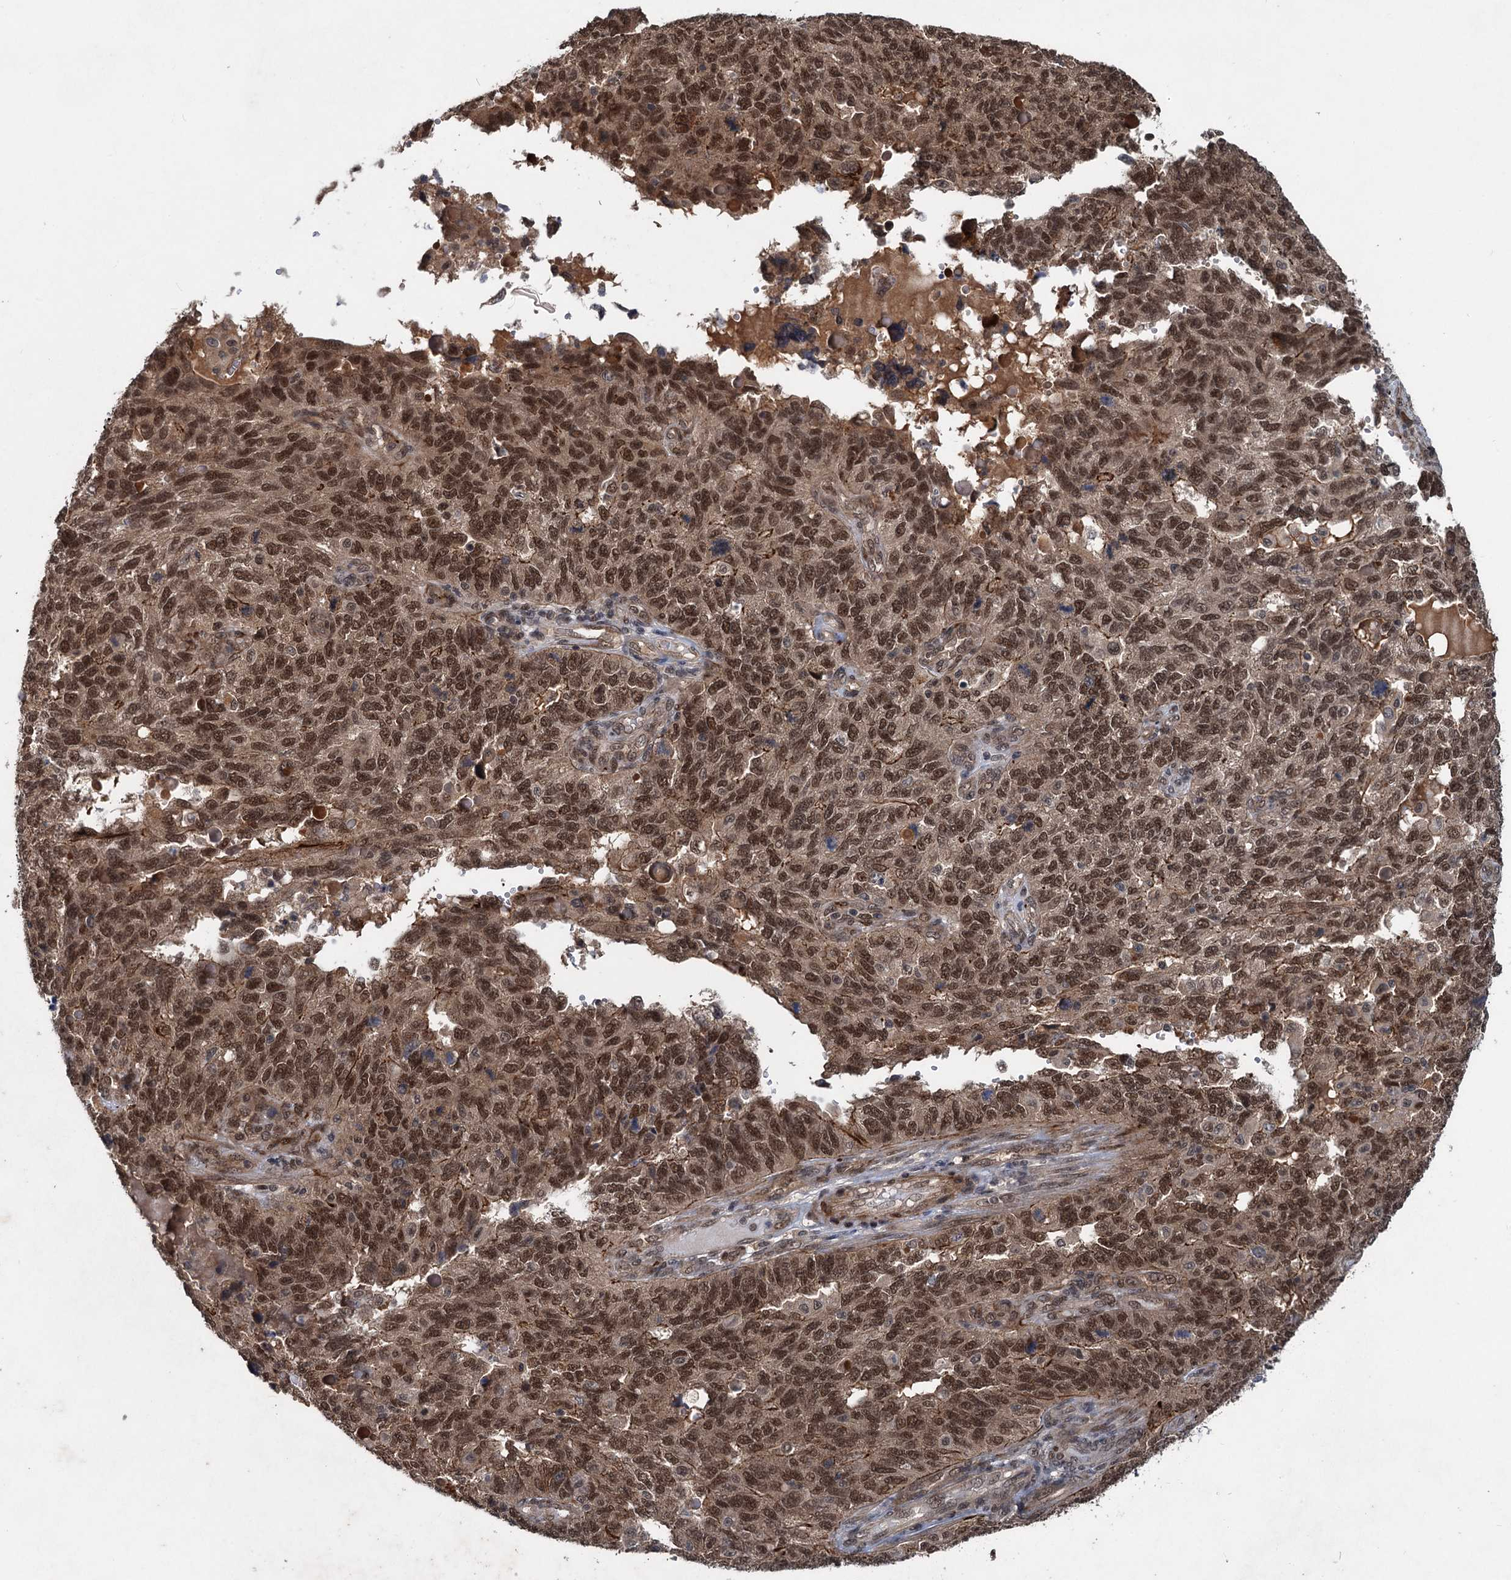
{"staining": {"intensity": "strong", "quantity": ">75%", "location": "cytoplasmic/membranous,nuclear"}, "tissue": "endometrial cancer", "cell_type": "Tumor cells", "image_type": "cancer", "snomed": [{"axis": "morphology", "description": "Adenocarcinoma, NOS"}, {"axis": "topography", "description": "Endometrium"}], "caption": "Protein staining by immunohistochemistry (IHC) displays strong cytoplasmic/membranous and nuclear expression in approximately >75% of tumor cells in adenocarcinoma (endometrial).", "gene": "RITA1", "patient": {"sex": "female", "age": 66}}